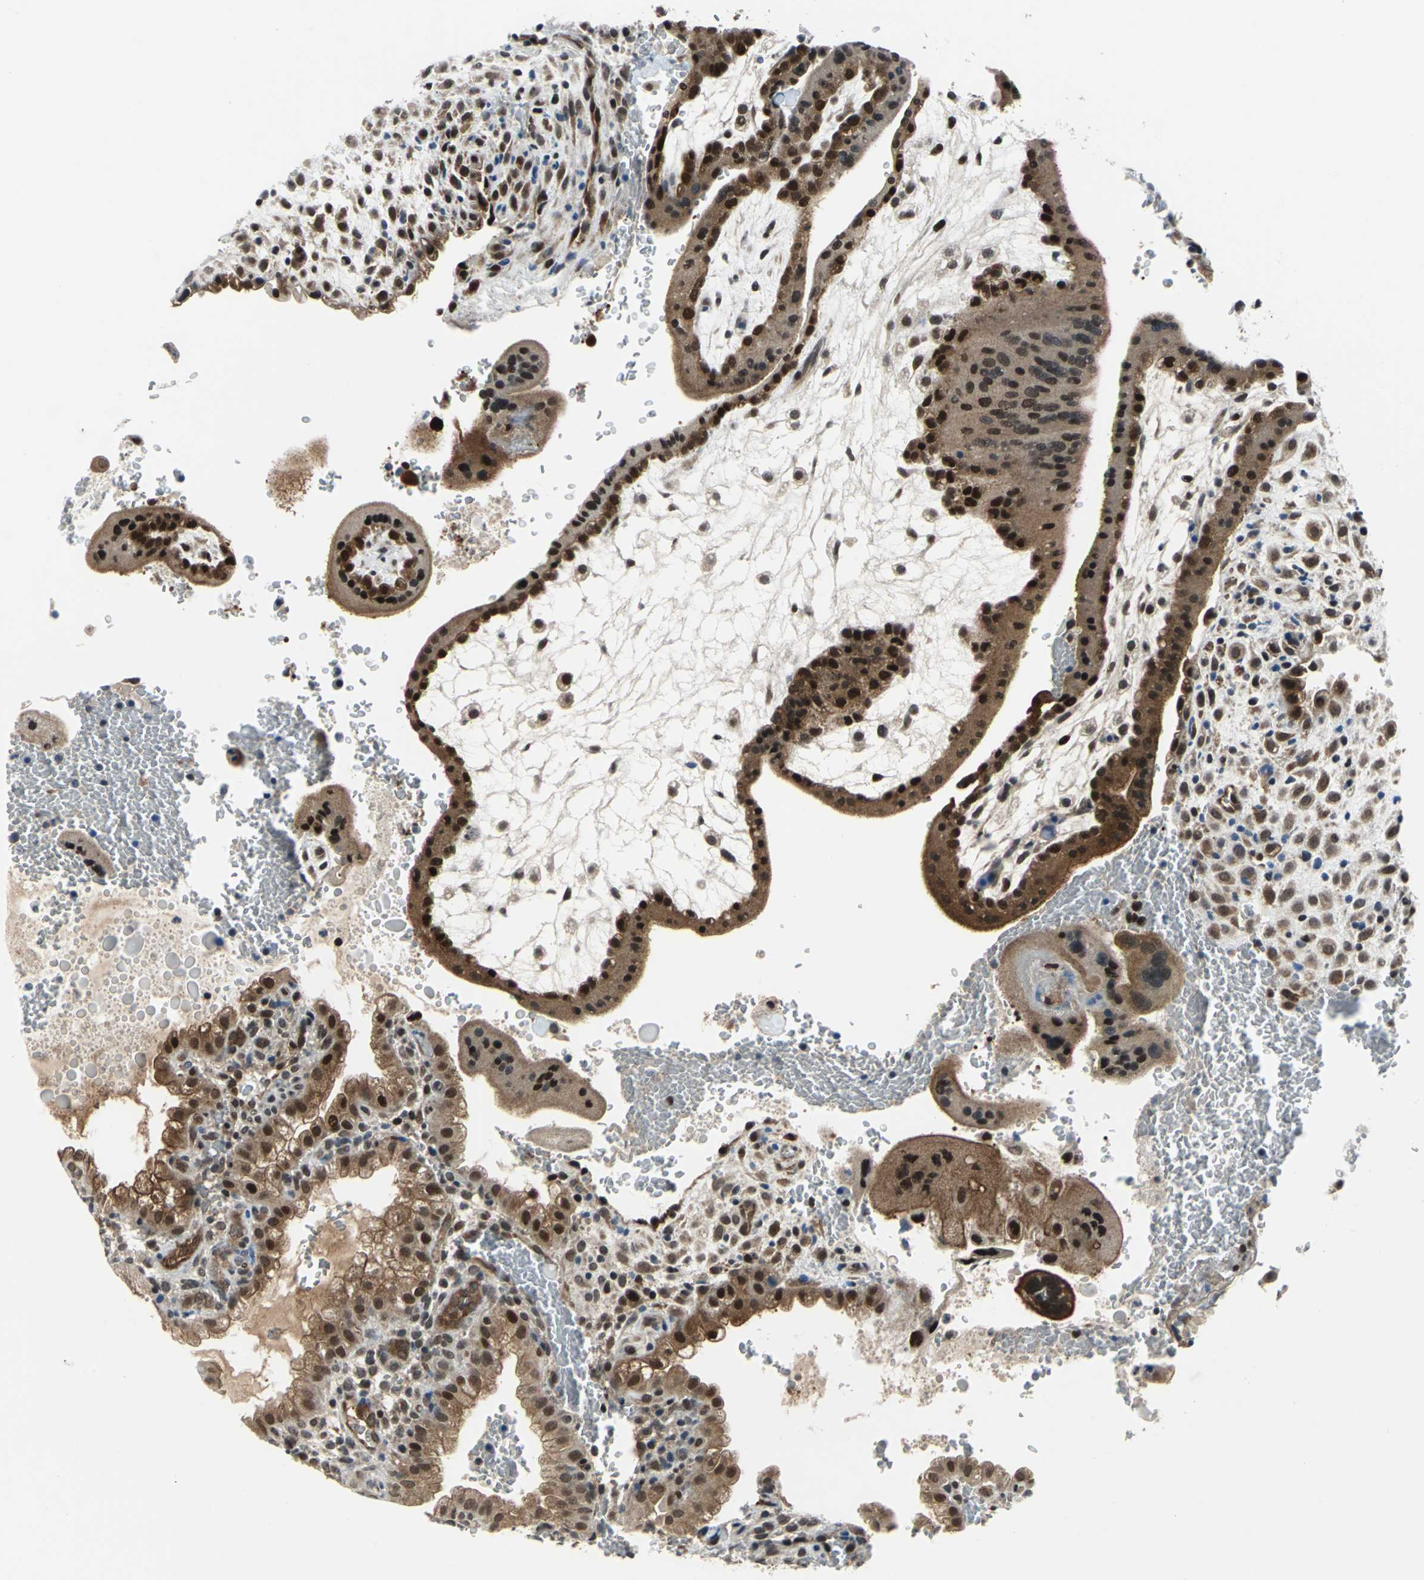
{"staining": {"intensity": "moderate", "quantity": ">75%", "location": "cytoplasmic/membranous,nuclear"}, "tissue": "placenta", "cell_type": "Decidual cells", "image_type": "normal", "snomed": [{"axis": "morphology", "description": "Normal tissue, NOS"}, {"axis": "topography", "description": "Placenta"}], "caption": "Decidual cells reveal medium levels of moderate cytoplasmic/membranous,nuclear staining in about >75% of cells in normal human placenta. (brown staining indicates protein expression, while blue staining denotes nuclei).", "gene": "POLR3K", "patient": {"sex": "female", "age": 35}}